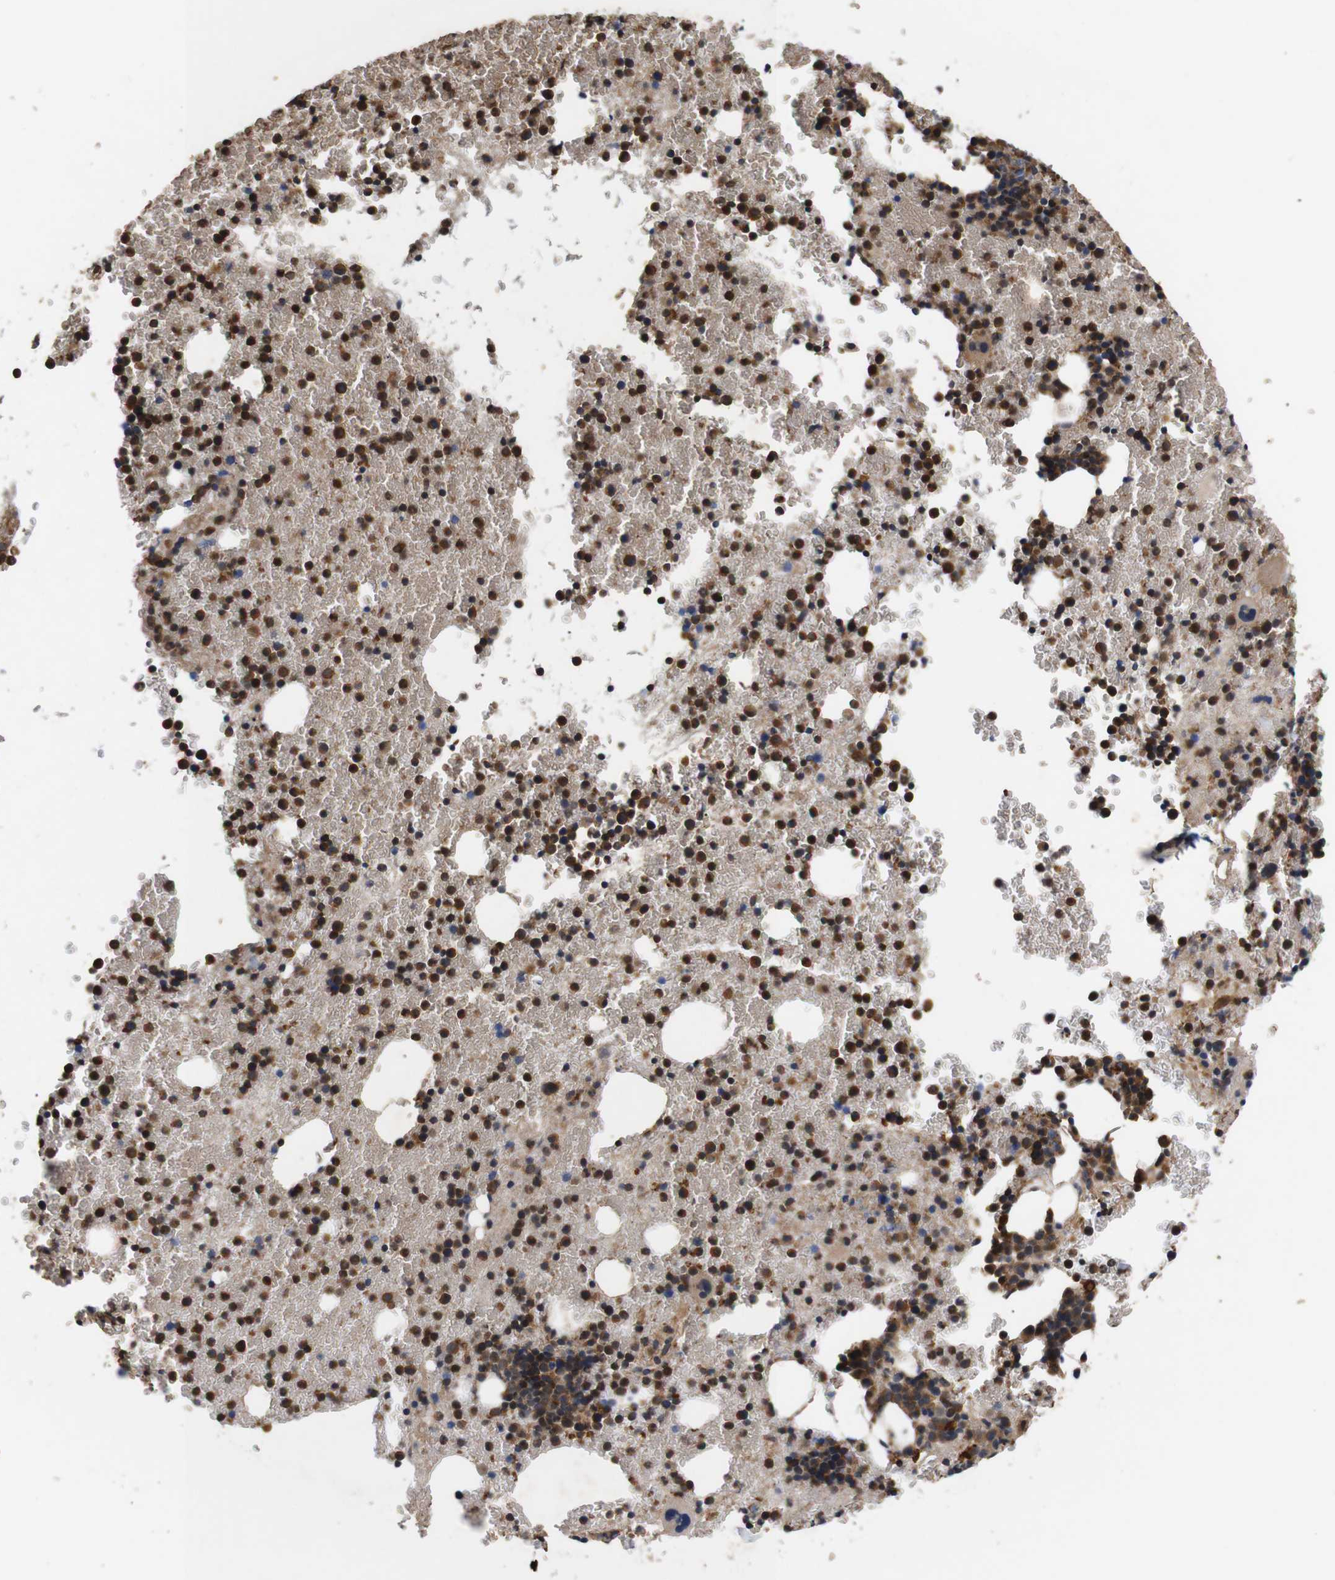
{"staining": {"intensity": "strong", "quantity": ">75%", "location": "cytoplasmic/membranous"}, "tissue": "bone marrow", "cell_type": "Hematopoietic cells", "image_type": "normal", "snomed": [{"axis": "morphology", "description": "Normal tissue, NOS"}, {"axis": "morphology", "description": "Inflammation, NOS"}, {"axis": "topography", "description": "Bone marrow"}], "caption": "Bone marrow stained for a protein displays strong cytoplasmic/membranous positivity in hematopoietic cells. The protein of interest is stained brown, and the nuclei are stained in blue (DAB IHC with brightfield microscopy, high magnification).", "gene": "DDR1", "patient": {"sex": "female", "age": 17}}